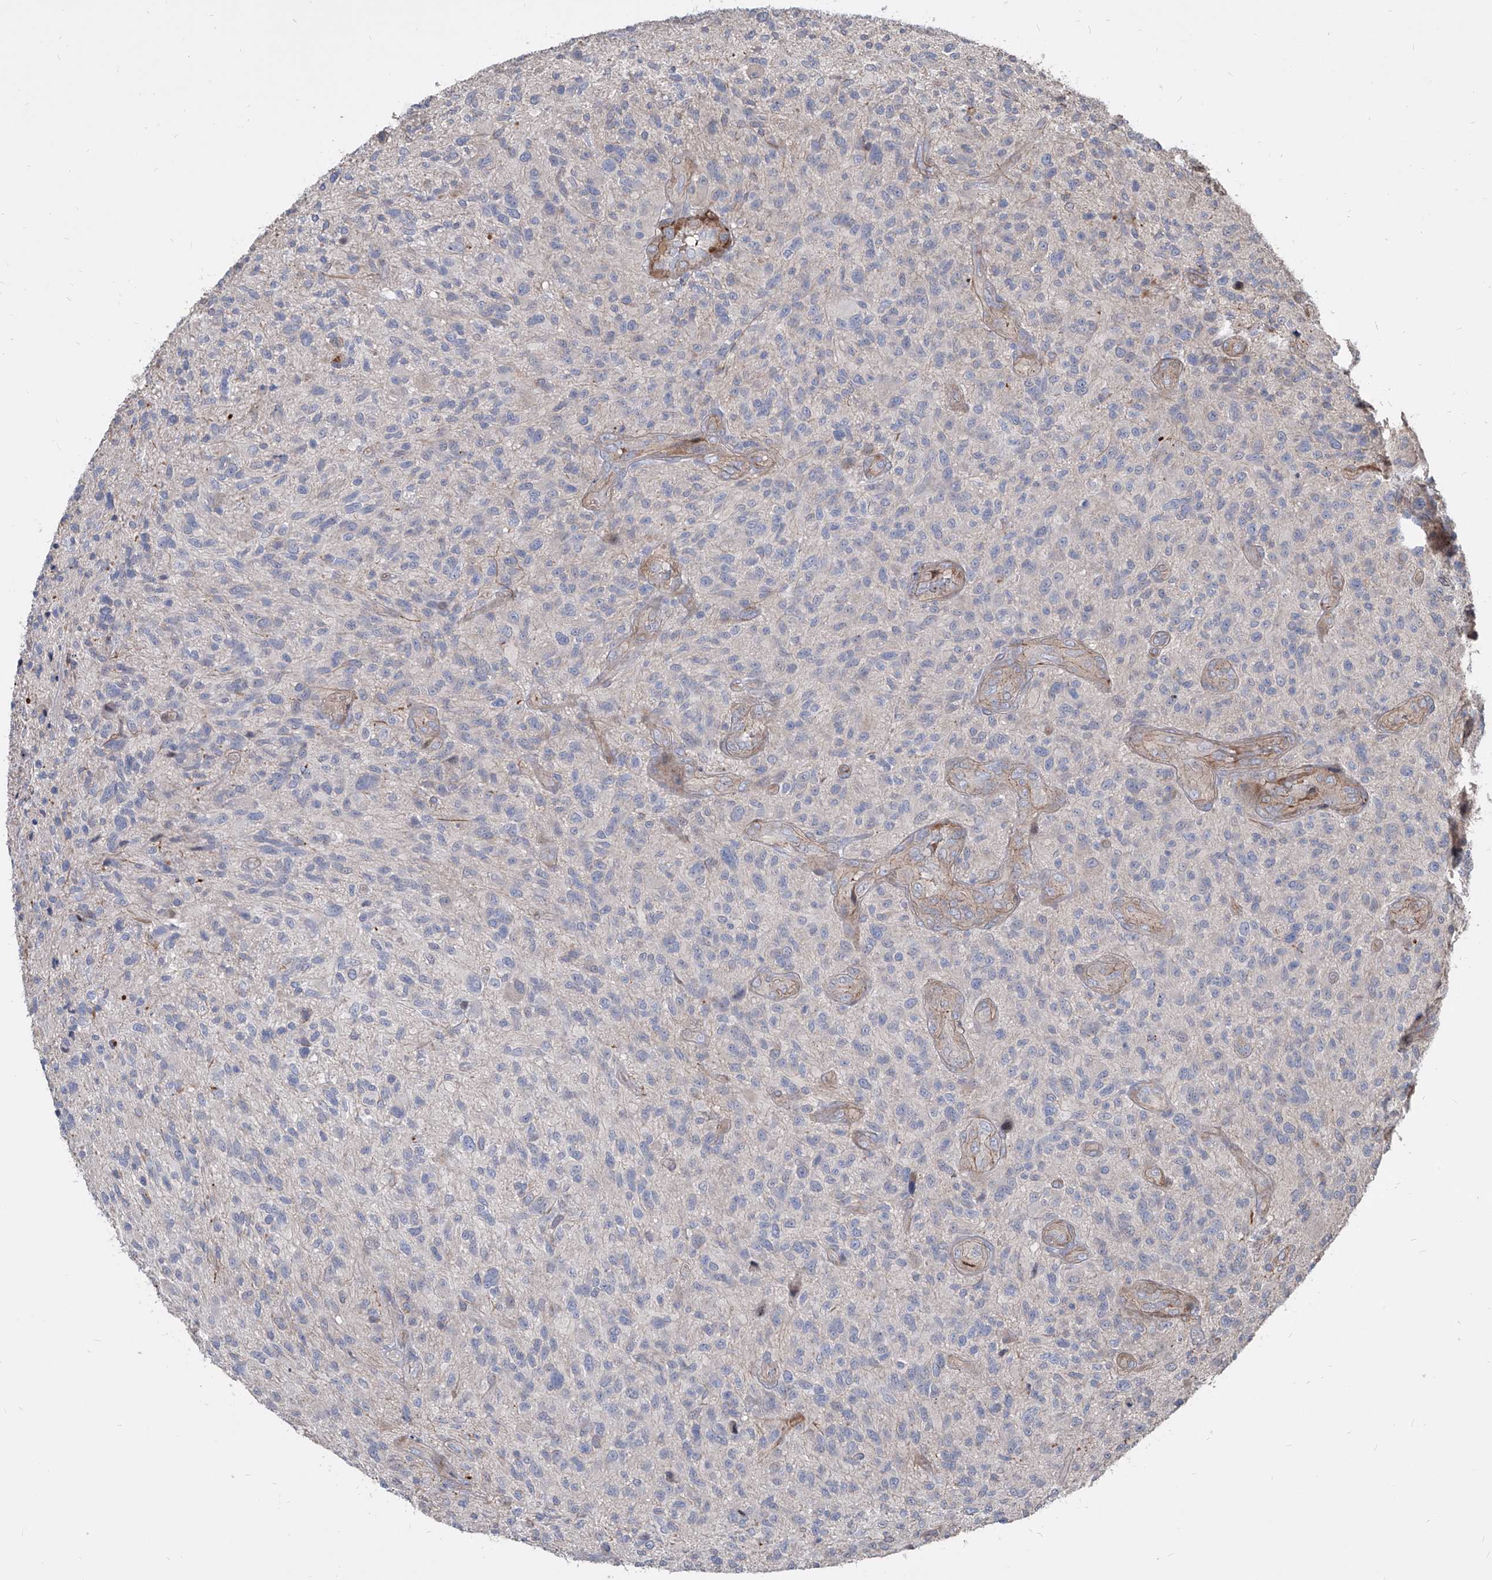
{"staining": {"intensity": "negative", "quantity": "none", "location": "none"}, "tissue": "glioma", "cell_type": "Tumor cells", "image_type": "cancer", "snomed": [{"axis": "morphology", "description": "Glioma, malignant, High grade"}, {"axis": "topography", "description": "Brain"}], "caption": "DAB (3,3'-diaminobenzidine) immunohistochemical staining of human glioma reveals no significant positivity in tumor cells. (DAB (3,3'-diaminobenzidine) IHC visualized using brightfield microscopy, high magnification).", "gene": "FAM83B", "patient": {"sex": "male", "age": 47}}